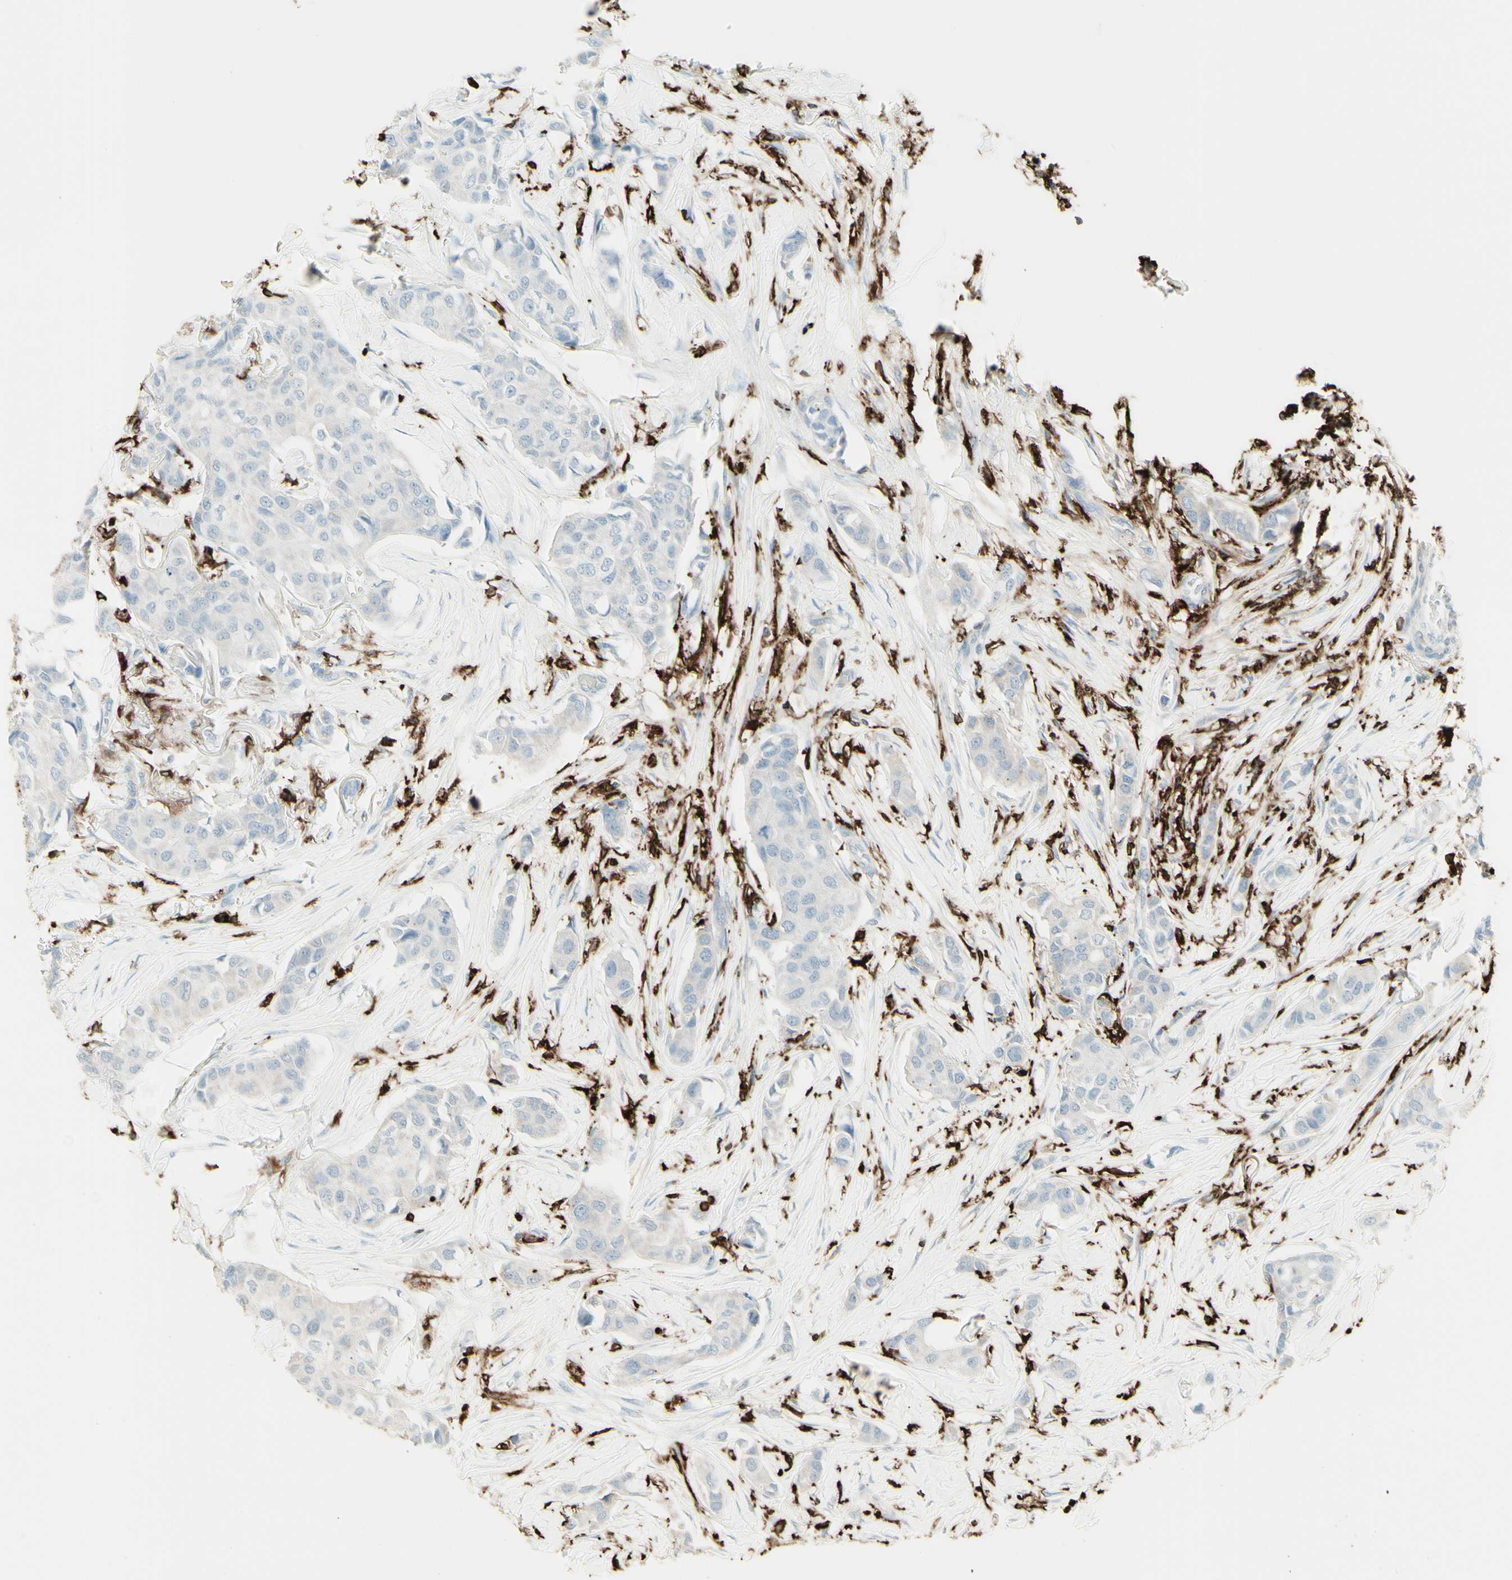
{"staining": {"intensity": "negative", "quantity": "none", "location": "none"}, "tissue": "breast cancer", "cell_type": "Tumor cells", "image_type": "cancer", "snomed": [{"axis": "morphology", "description": "Duct carcinoma"}, {"axis": "topography", "description": "Breast"}], "caption": "This is an immunohistochemistry image of breast cancer (intraductal carcinoma). There is no expression in tumor cells.", "gene": "HLA-DPB1", "patient": {"sex": "female", "age": 80}}